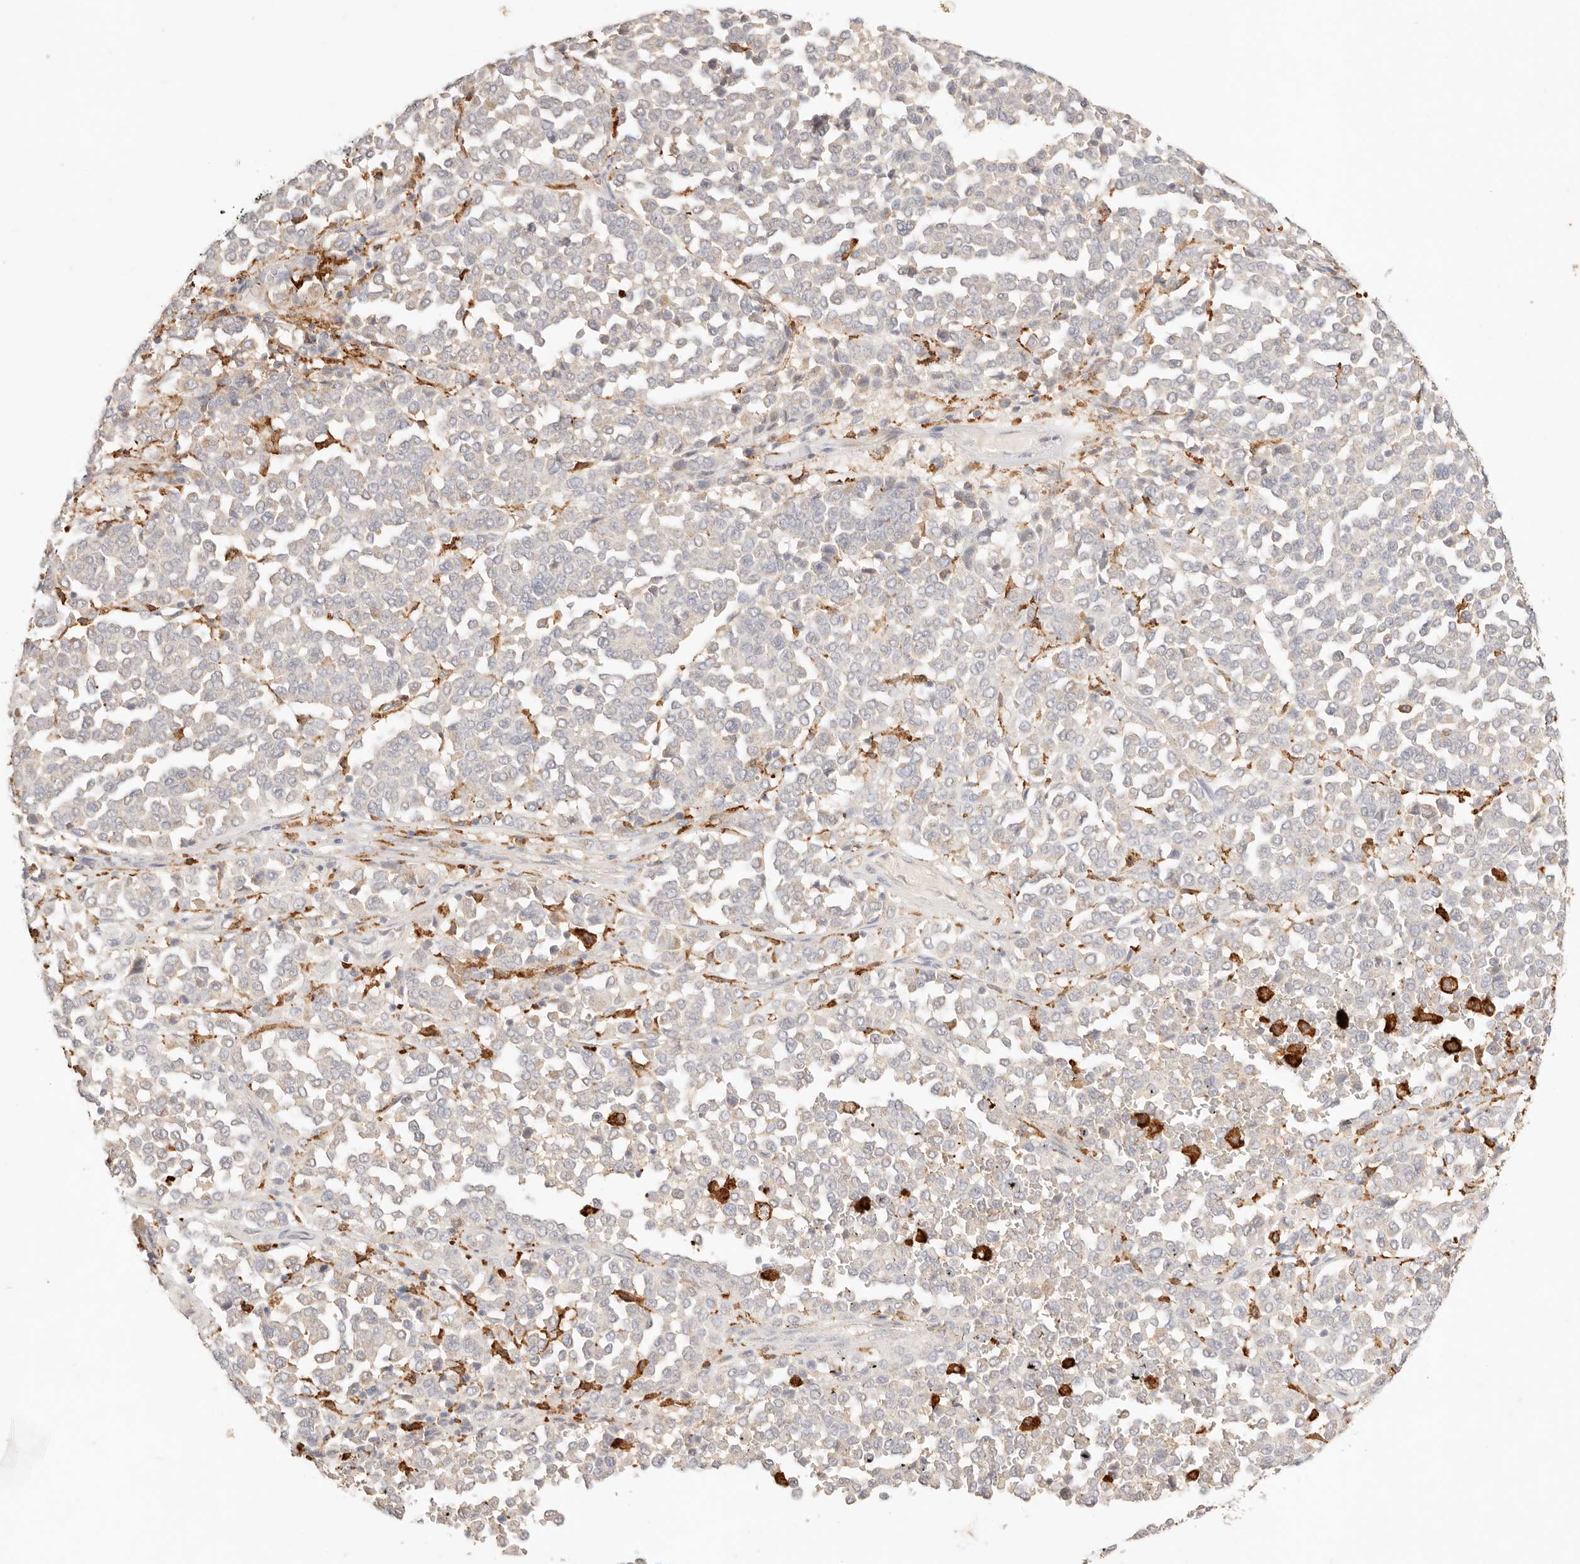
{"staining": {"intensity": "negative", "quantity": "none", "location": "none"}, "tissue": "melanoma", "cell_type": "Tumor cells", "image_type": "cancer", "snomed": [{"axis": "morphology", "description": "Malignant melanoma, Metastatic site"}, {"axis": "topography", "description": "Pancreas"}], "caption": "Human melanoma stained for a protein using immunohistochemistry (IHC) exhibits no positivity in tumor cells.", "gene": "HK2", "patient": {"sex": "female", "age": 30}}